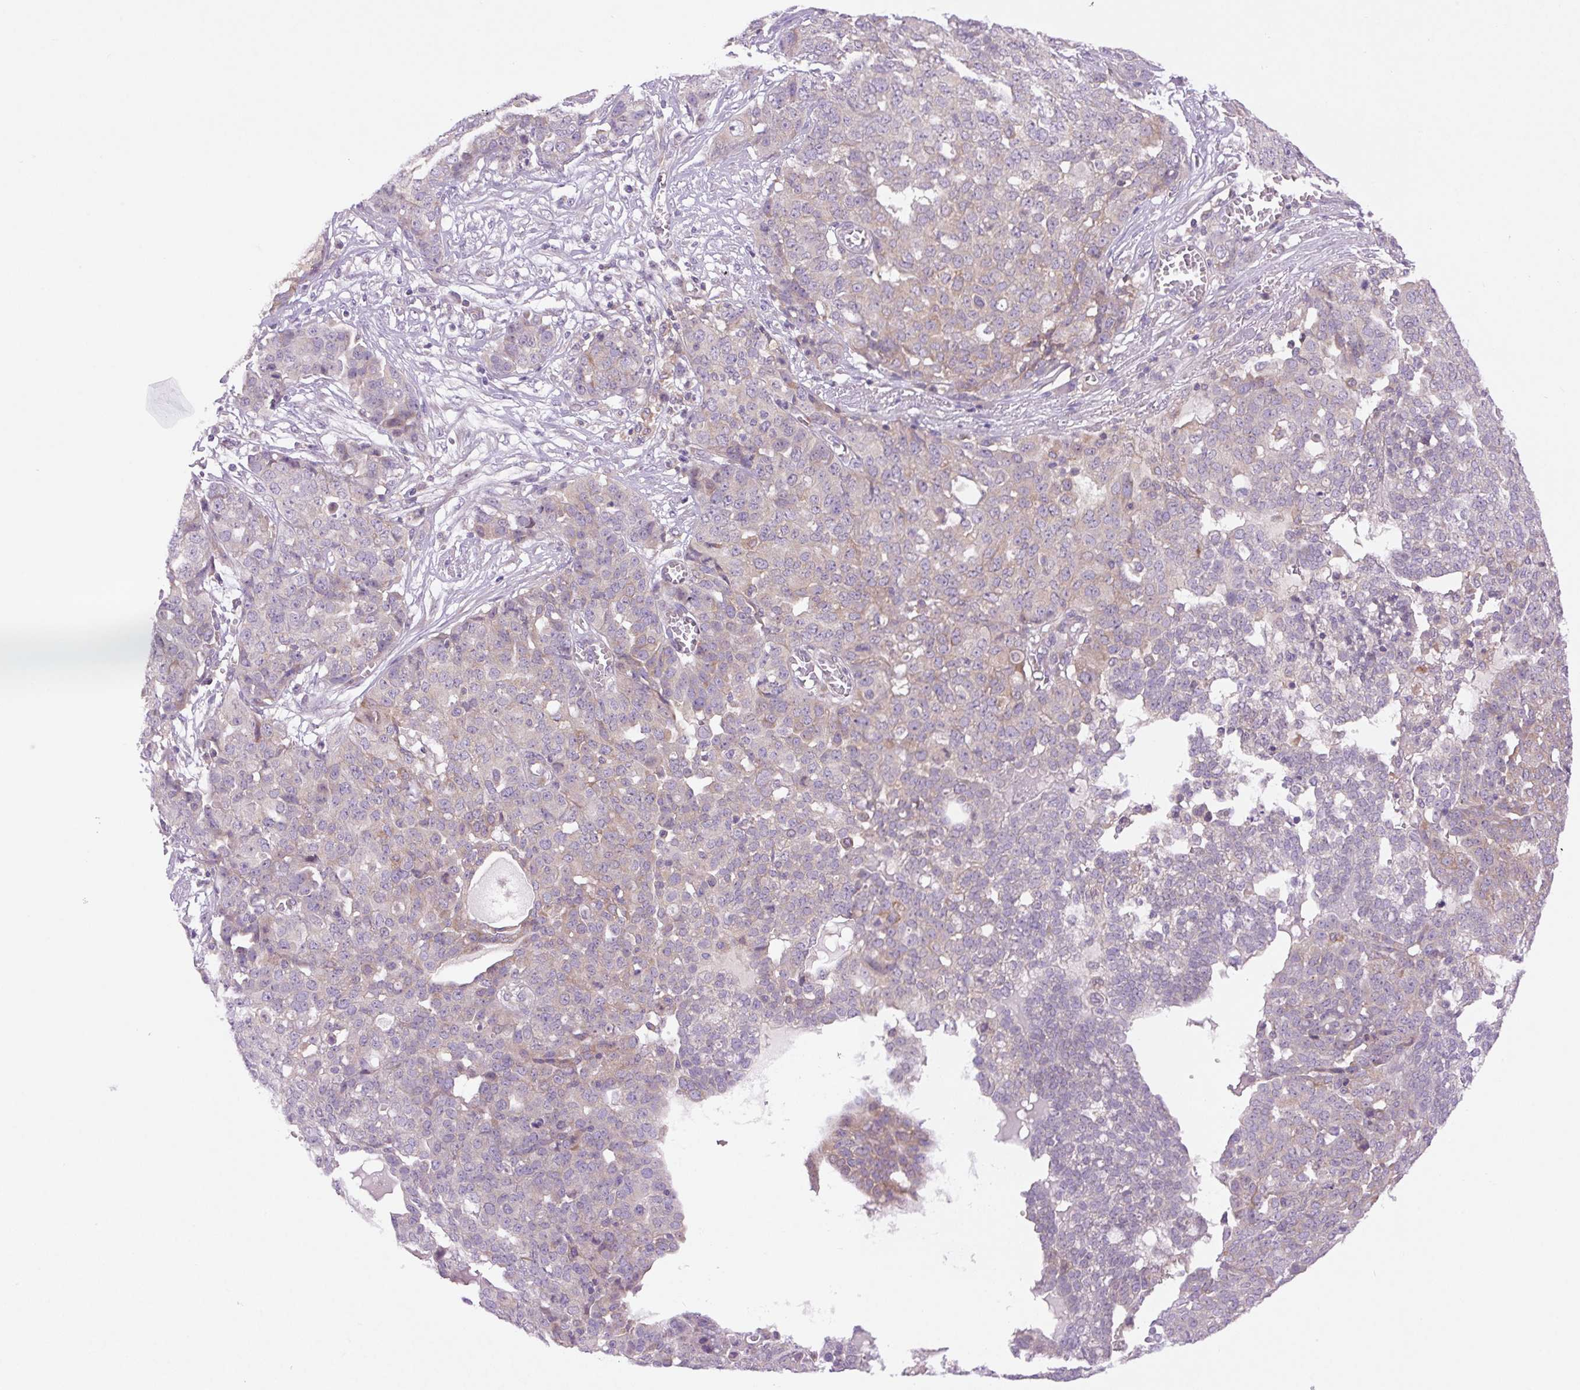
{"staining": {"intensity": "negative", "quantity": "none", "location": "none"}, "tissue": "ovarian cancer", "cell_type": "Tumor cells", "image_type": "cancer", "snomed": [{"axis": "morphology", "description": "Cystadenocarcinoma, serous, NOS"}, {"axis": "topography", "description": "Soft tissue"}, {"axis": "topography", "description": "Ovary"}], "caption": "Tumor cells are negative for brown protein staining in serous cystadenocarcinoma (ovarian). The staining was performed using DAB to visualize the protein expression in brown, while the nuclei were stained in blue with hematoxylin (Magnification: 20x).", "gene": "MINK1", "patient": {"sex": "female", "age": 57}}